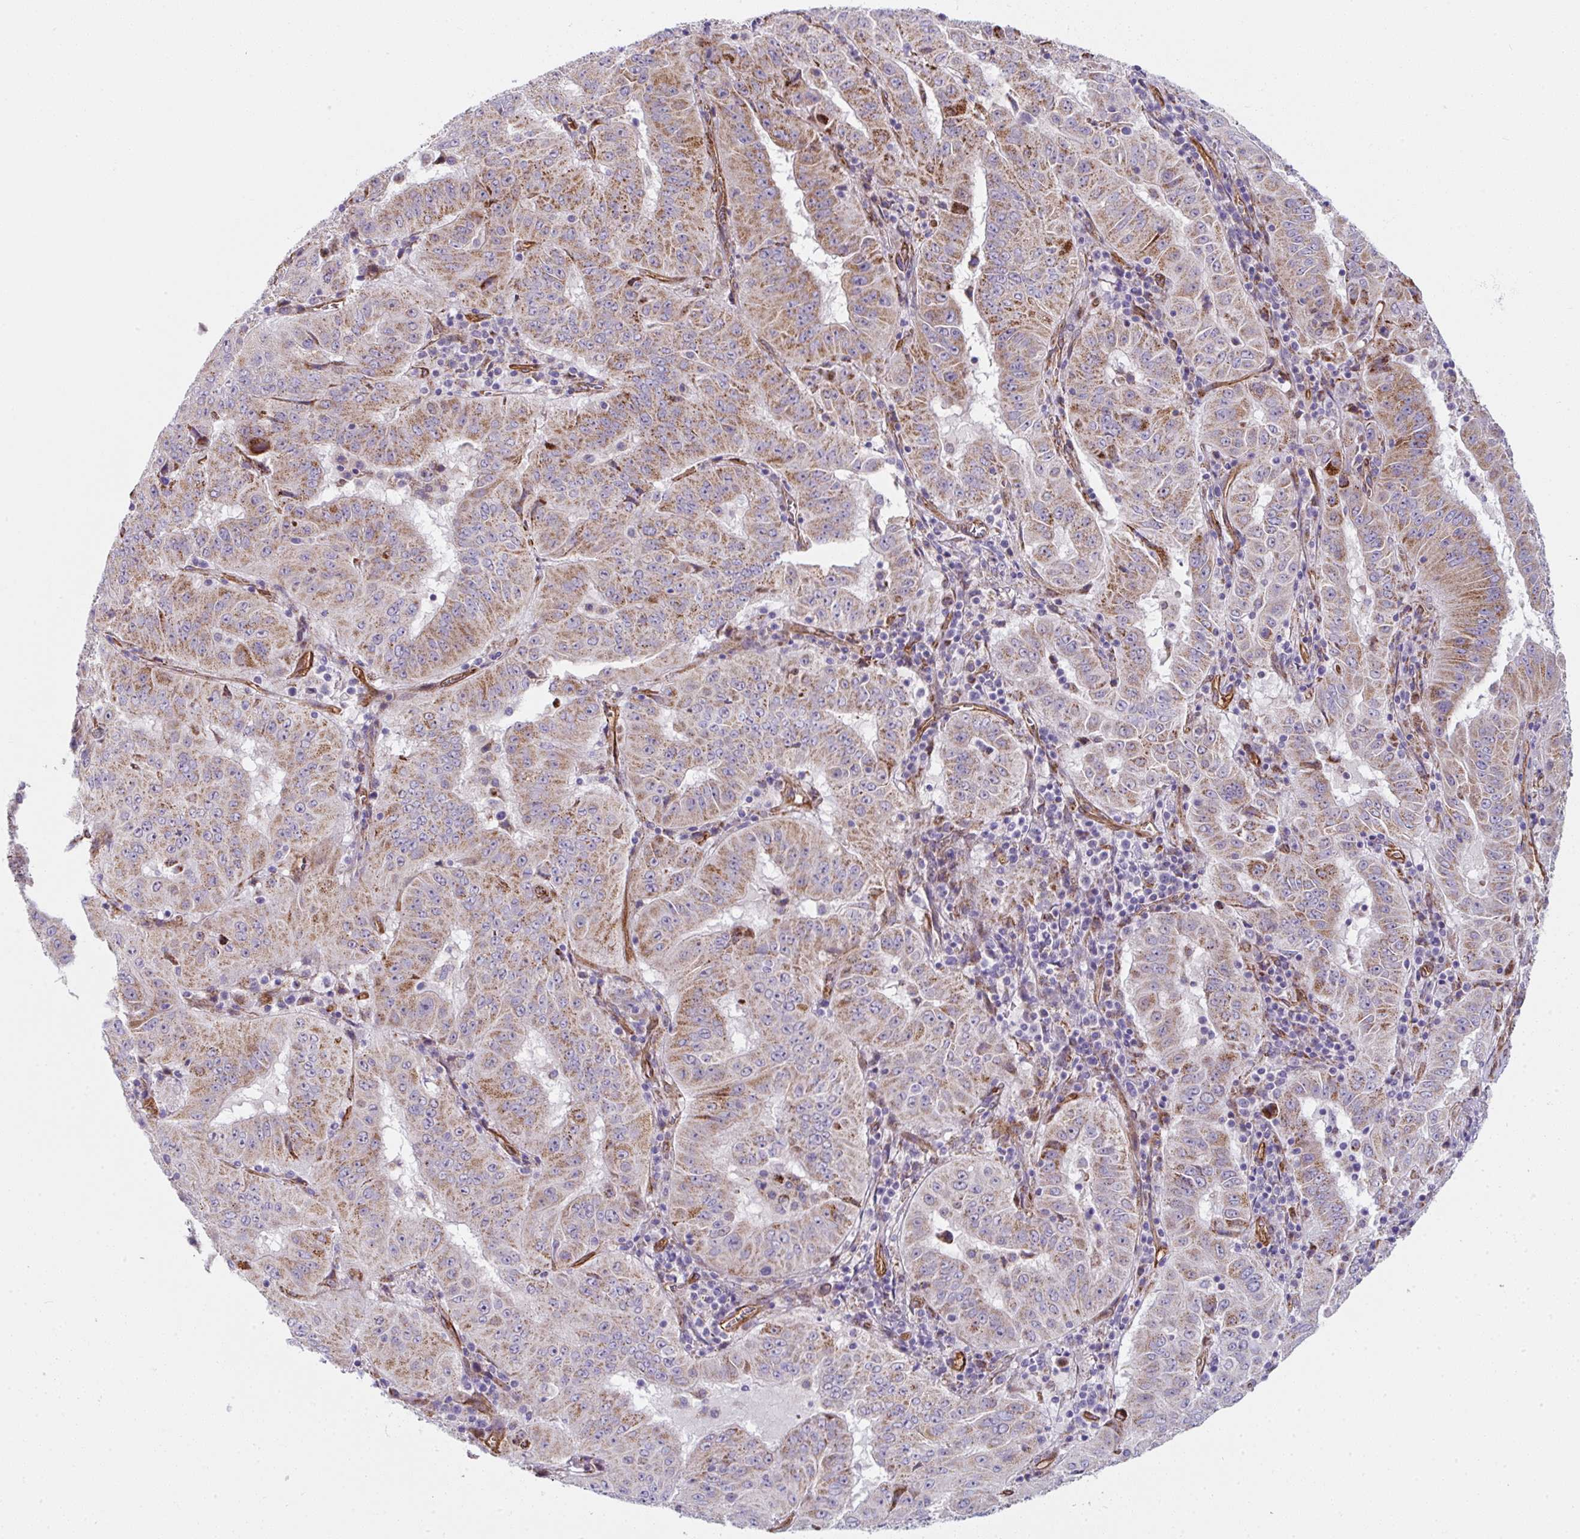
{"staining": {"intensity": "moderate", "quantity": ">75%", "location": "cytoplasmic/membranous"}, "tissue": "pancreatic cancer", "cell_type": "Tumor cells", "image_type": "cancer", "snomed": [{"axis": "morphology", "description": "Adenocarcinoma, NOS"}, {"axis": "topography", "description": "Pancreas"}], "caption": "Pancreatic adenocarcinoma was stained to show a protein in brown. There is medium levels of moderate cytoplasmic/membranous staining in about >75% of tumor cells.", "gene": "ANKUB1", "patient": {"sex": "male", "age": 63}}